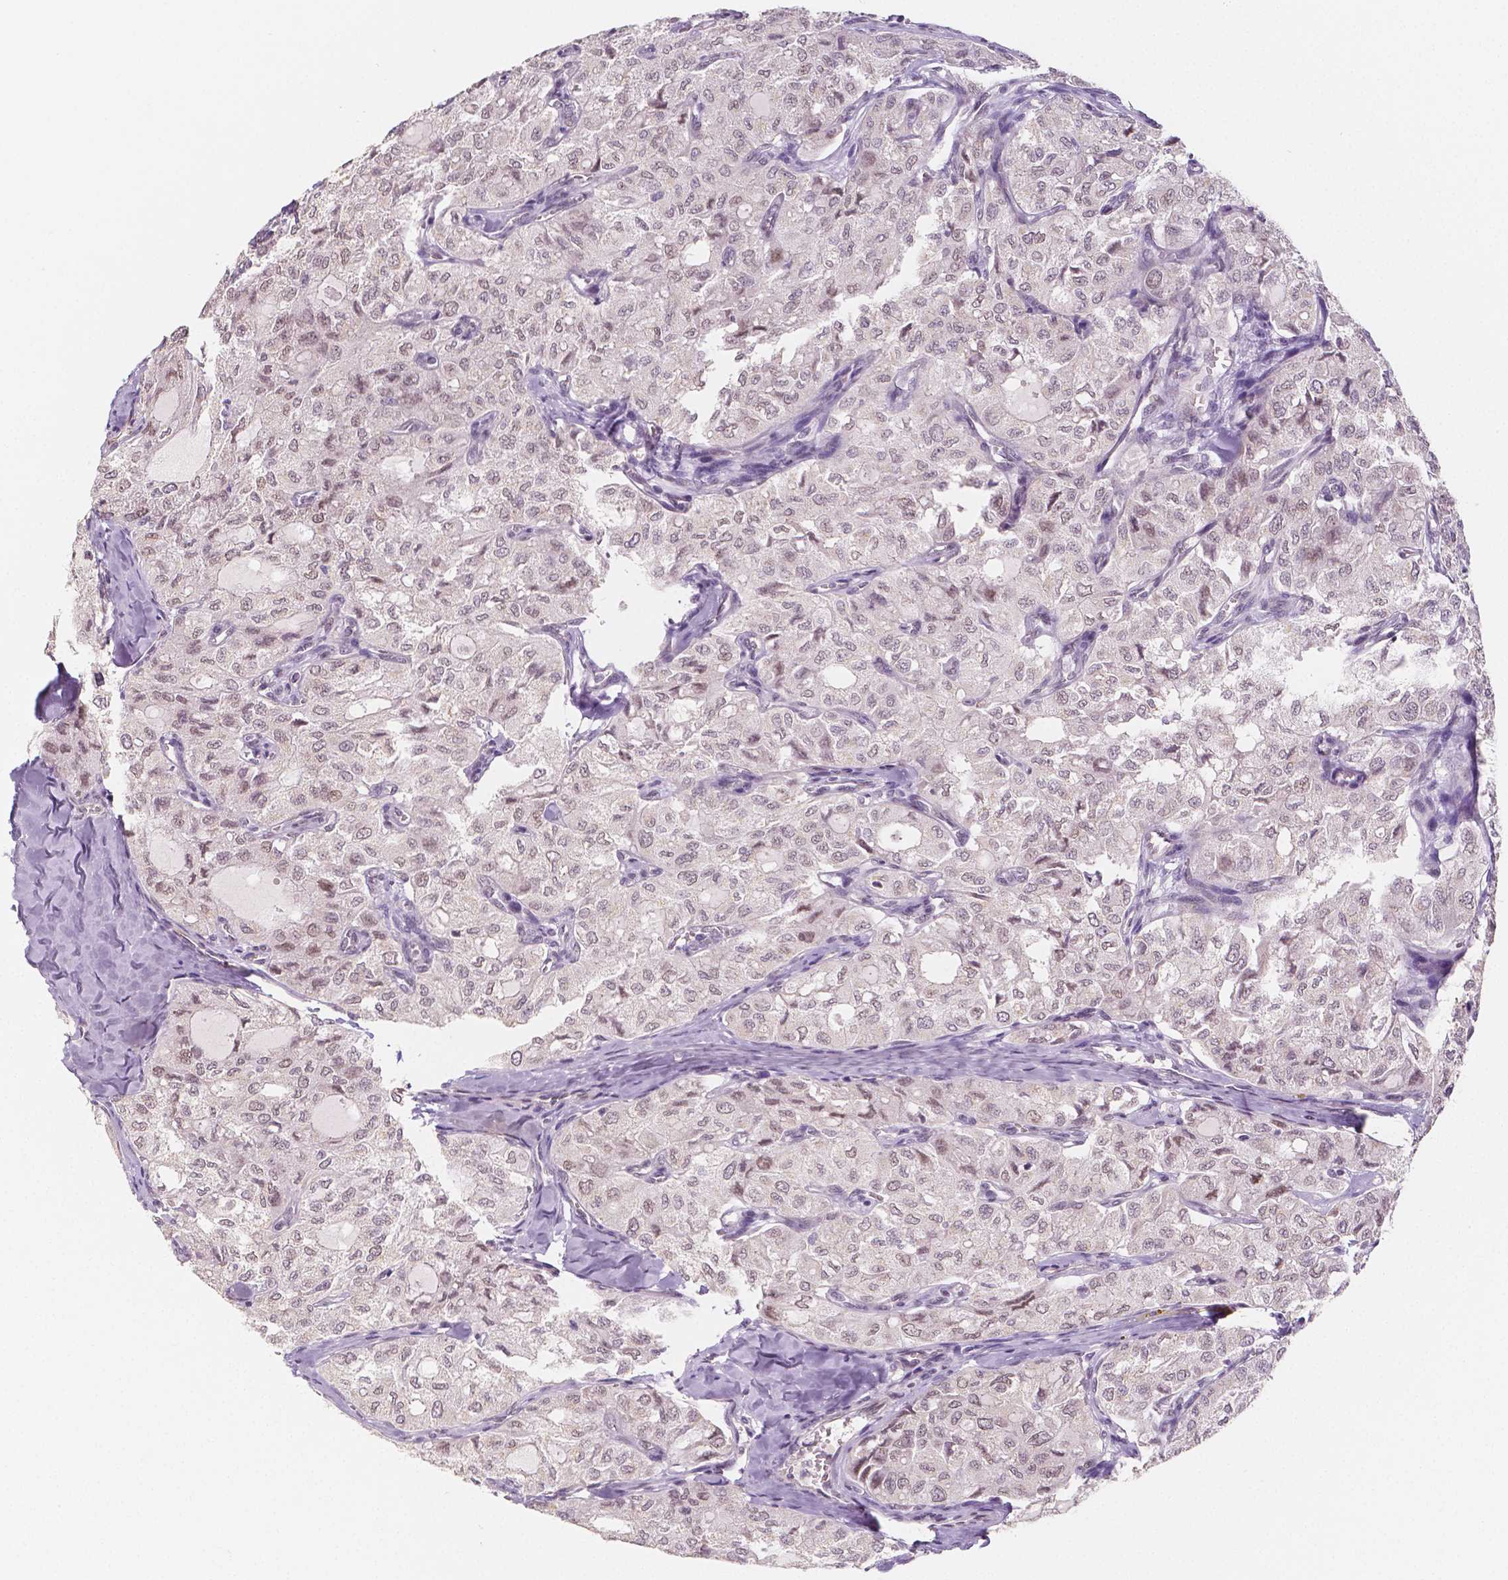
{"staining": {"intensity": "weak", "quantity": "<25%", "location": "nuclear"}, "tissue": "thyroid cancer", "cell_type": "Tumor cells", "image_type": "cancer", "snomed": [{"axis": "morphology", "description": "Follicular adenoma carcinoma, NOS"}, {"axis": "topography", "description": "Thyroid gland"}], "caption": "A histopathology image of thyroid follicular adenoma carcinoma stained for a protein reveals no brown staining in tumor cells. Brightfield microscopy of immunohistochemistry (IHC) stained with DAB (3,3'-diaminobenzidine) (brown) and hematoxylin (blue), captured at high magnification.", "gene": "KDM5B", "patient": {"sex": "male", "age": 75}}